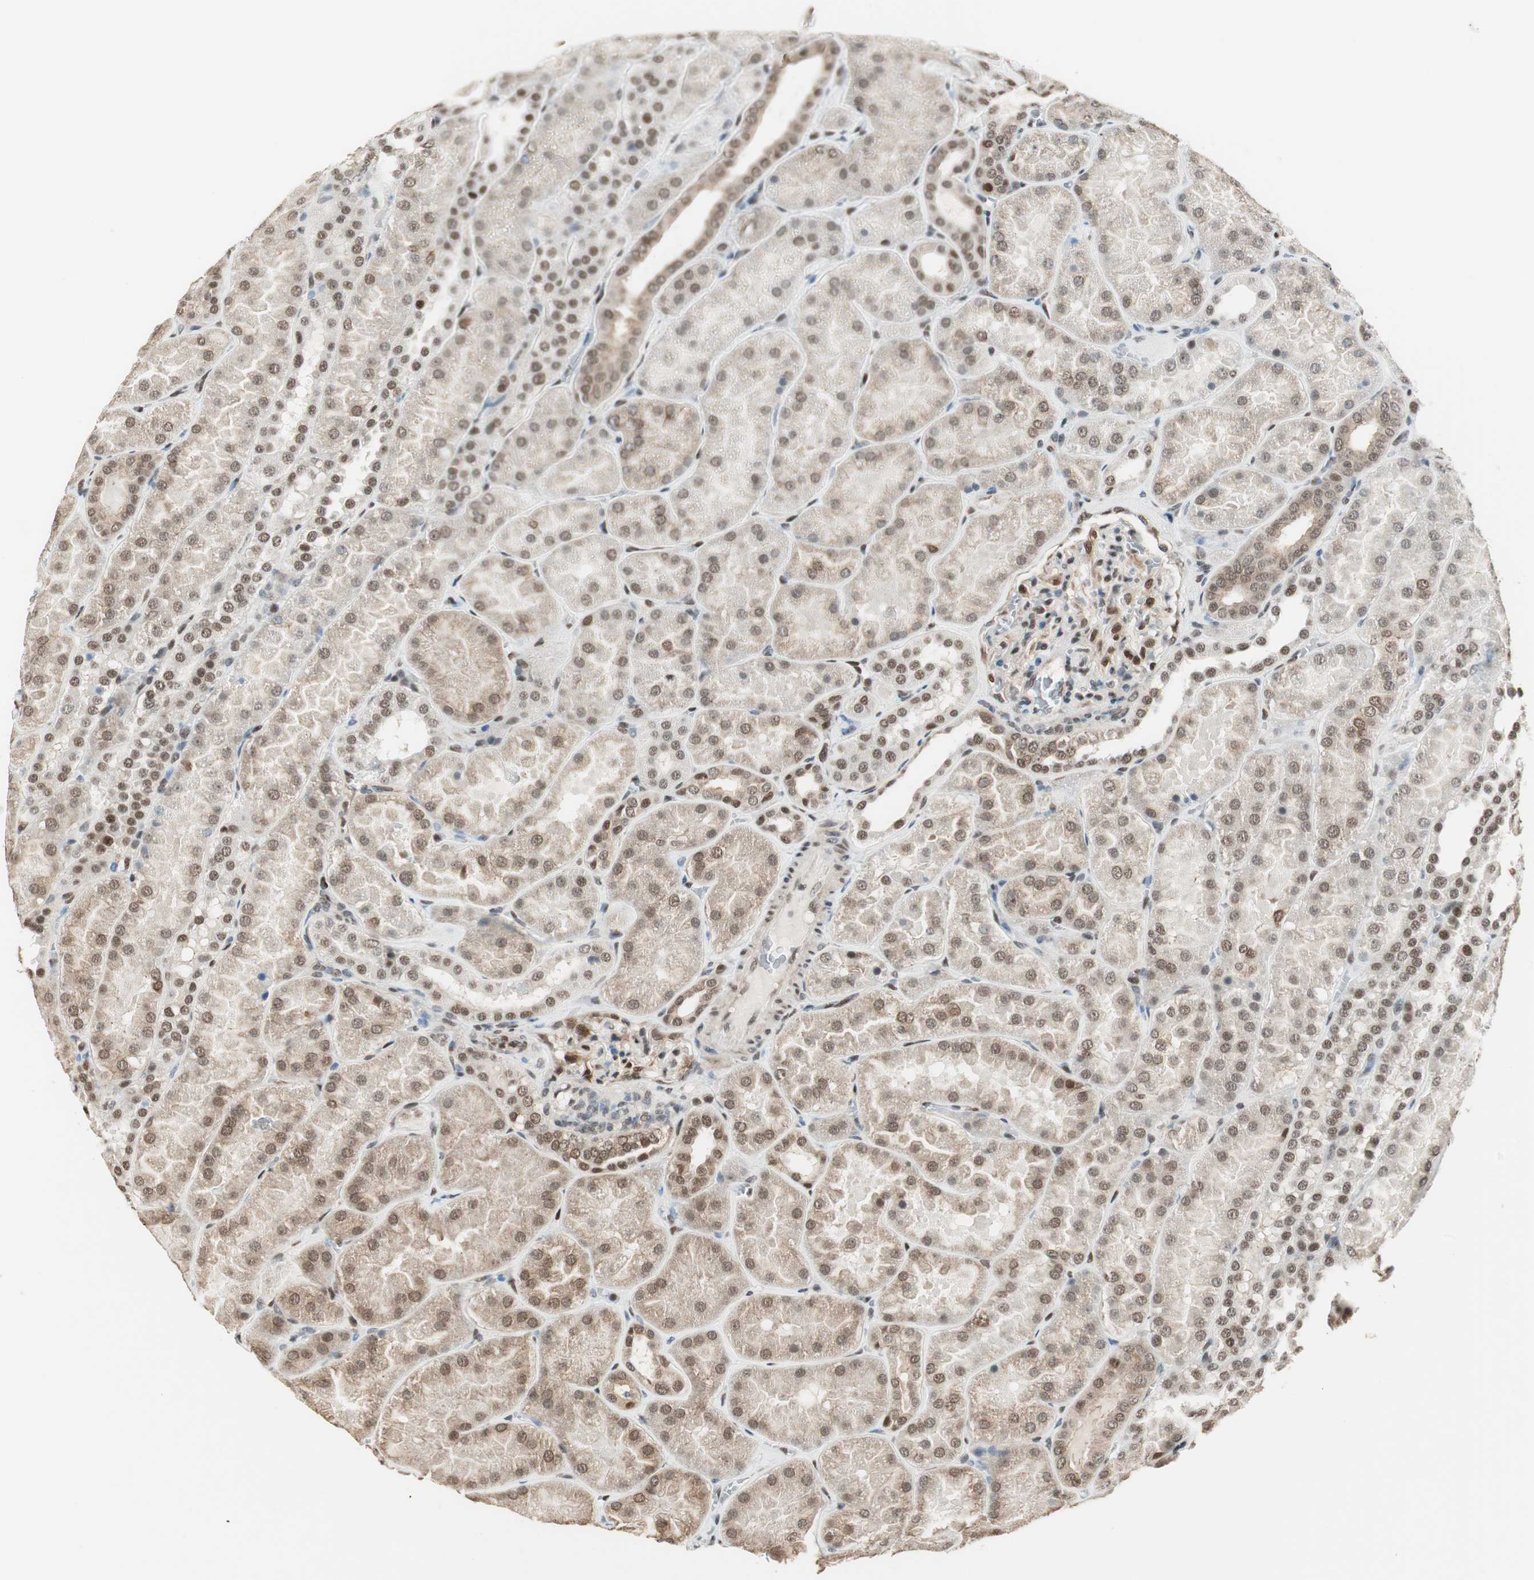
{"staining": {"intensity": "strong", "quantity": ">75%", "location": "nuclear"}, "tissue": "kidney", "cell_type": "Cells in glomeruli", "image_type": "normal", "snomed": [{"axis": "morphology", "description": "Normal tissue, NOS"}, {"axis": "topography", "description": "Kidney"}], "caption": "A high amount of strong nuclear positivity is present in approximately >75% of cells in glomeruli in normal kidney. The staining is performed using DAB brown chromogen to label protein expression. The nuclei are counter-stained blue using hematoxylin.", "gene": "ZBTB17", "patient": {"sex": "male", "age": 28}}